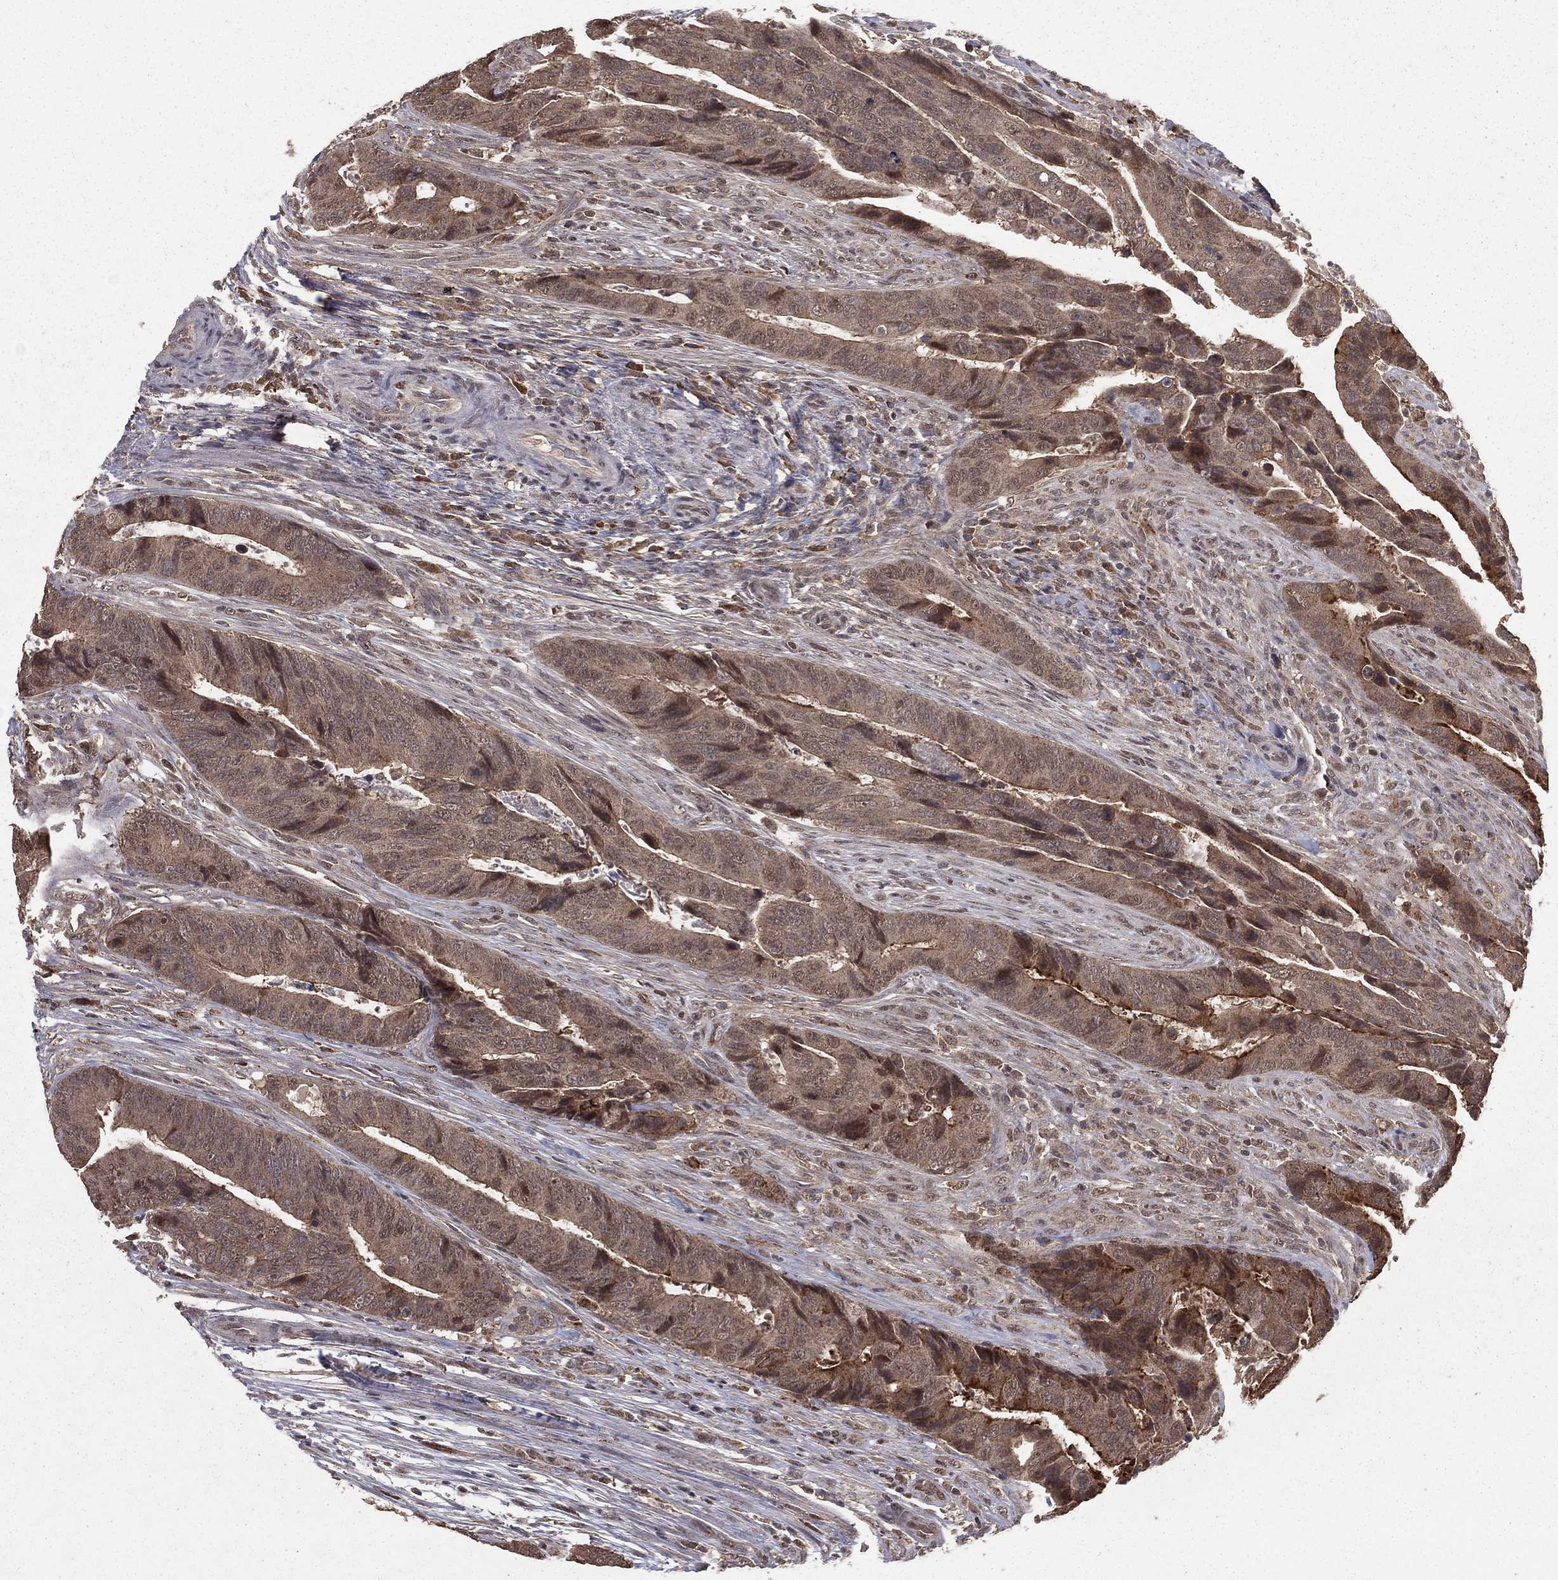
{"staining": {"intensity": "weak", "quantity": "25%-75%", "location": "cytoplasmic/membranous"}, "tissue": "colorectal cancer", "cell_type": "Tumor cells", "image_type": "cancer", "snomed": [{"axis": "morphology", "description": "Adenocarcinoma, NOS"}, {"axis": "topography", "description": "Colon"}], "caption": "The micrograph demonstrates staining of colorectal cancer, revealing weak cytoplasmic/membranous protein staining (brown color) within tumor cells.", "gene": "ZDHHC15", "patient": {"sex": "female", "age": 56}}